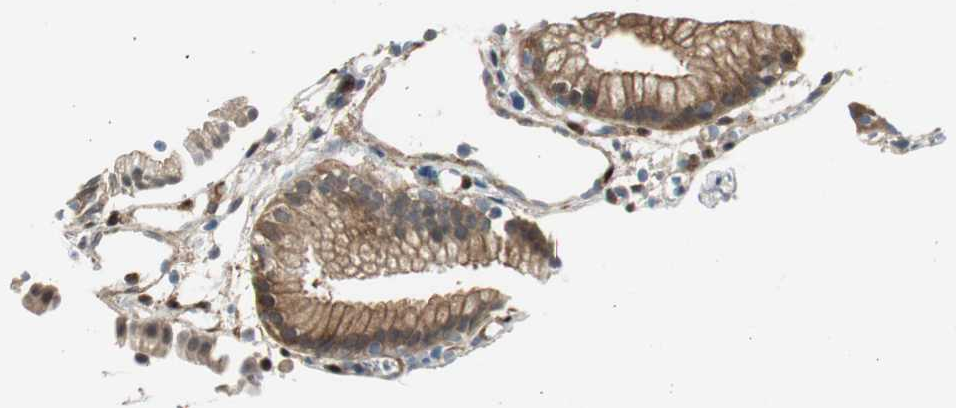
{"staining": {"intensity": "moderate", "quantity": "25%-75%", "location": "cytoplasmic/membranous"}, "tissue": "gallbladder", "cell_type": "Glandular cells", "image_type": "normal", "snomed": [{"axis": "morphology", "description": "Normal tissue, NOS"}, {"axis": "topography", "description": "Gallbladder"}], "caption": "An image showing moderate cytoplasmic/membranous positivity in approximately 25%-75% of glandular cells in benign gallbladder, as visualized by brown immunohistochemical staining.", "gene": "FHL2", "patient": {"sex": "male", "age": 65}}